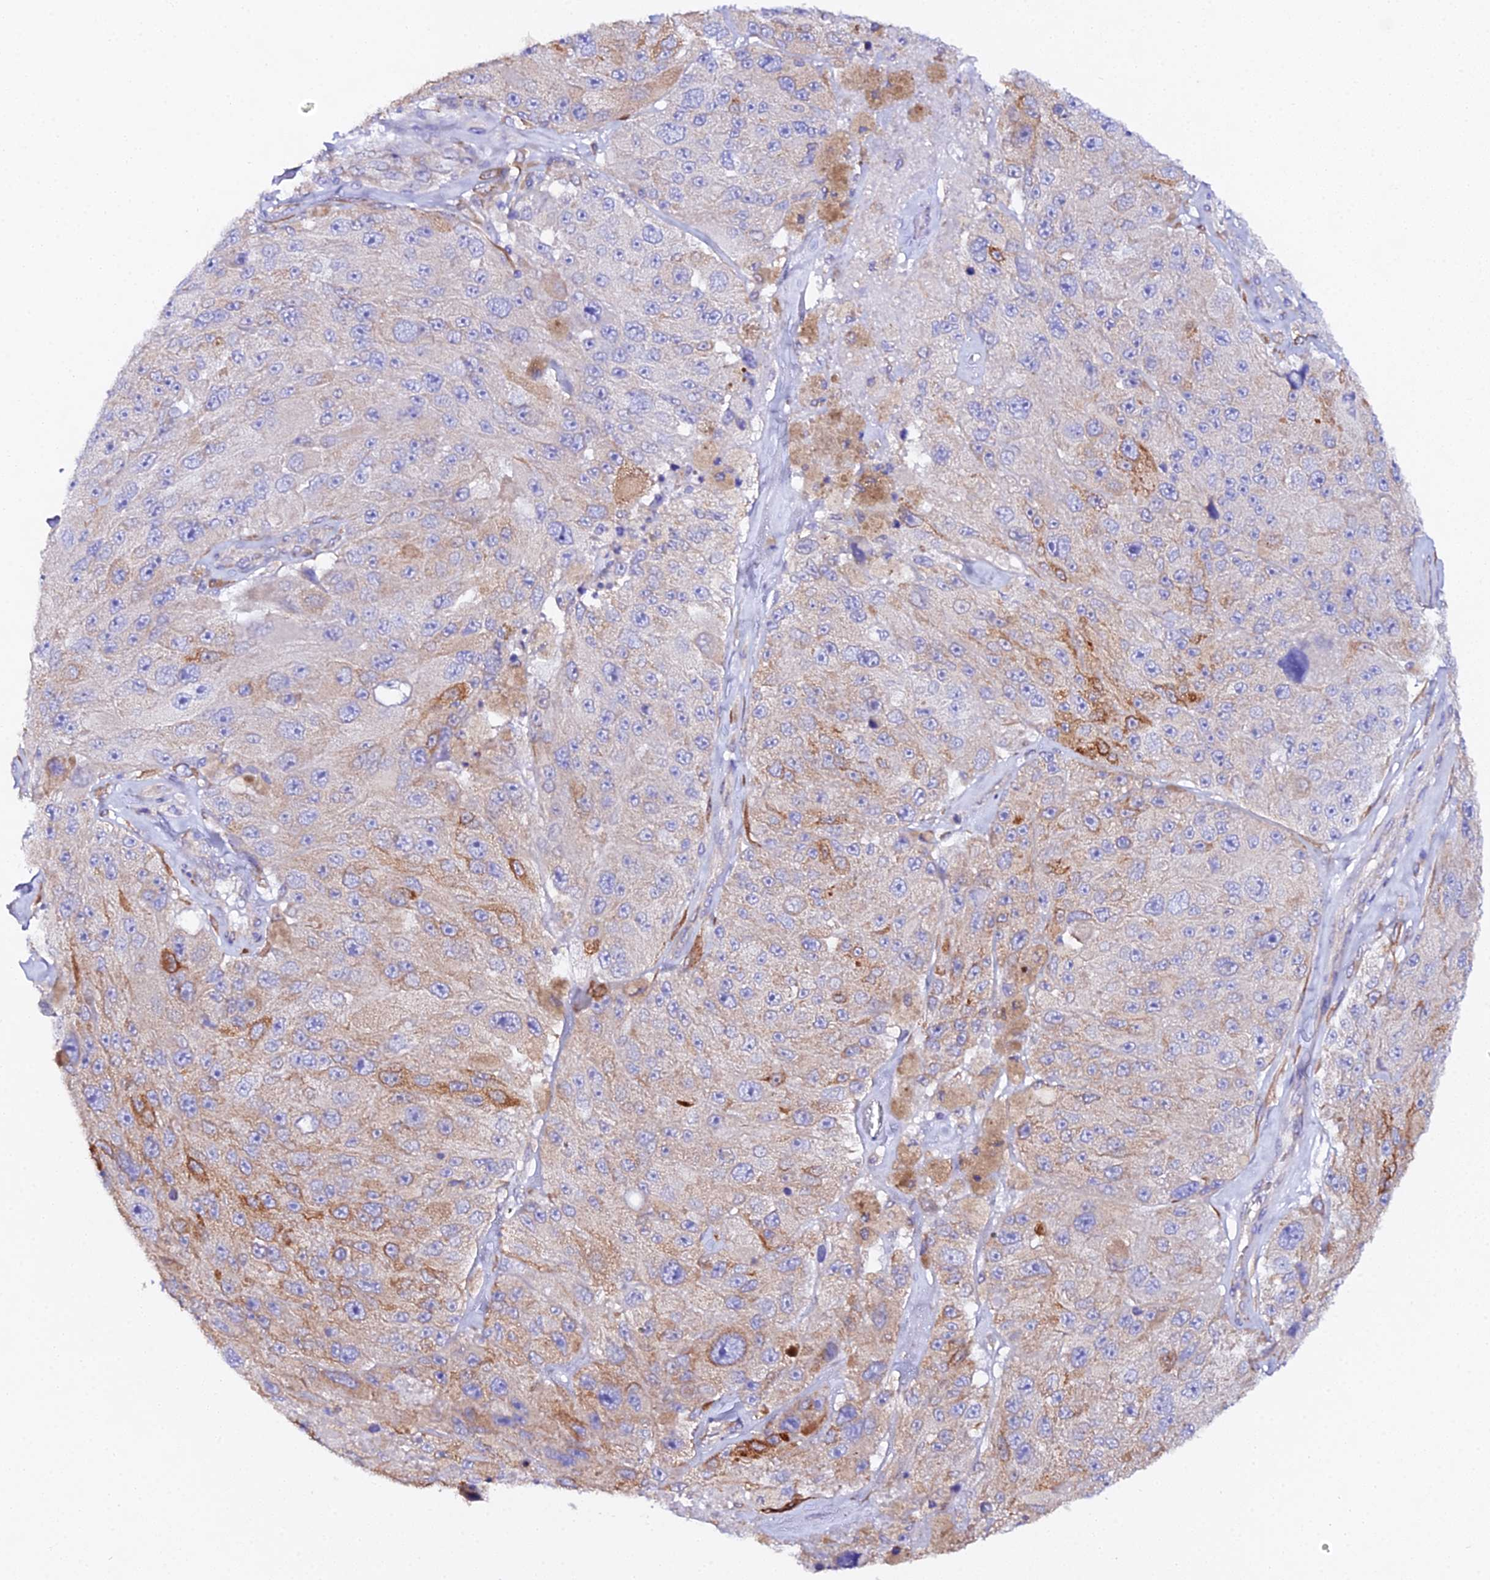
{"staining": {"intensity": "moderate", "quantity": "<25%", "location": "cytoplasmic/membranous"}, "tissue": "melanoma", "cell_type": "Tumor cells", "image_type": "cancer", "snomed": [{"axis": "morphology", "description": "Malignant melanoma, Metastatic site"}, {"axis": "topography", "description": "Lymph node"}], "caption": "Malignant melanoma (metastatic site) tissue reveals moderate cytoplasmic/membranous staining in approximately <25% of tumor cells The protein is stained brown, and the nuclei are stained in blue (DAB IHC with brightfield microscopy, high magnification).", "gene": "CFAP45", "patient": {"sex": "male", "age": 62}}